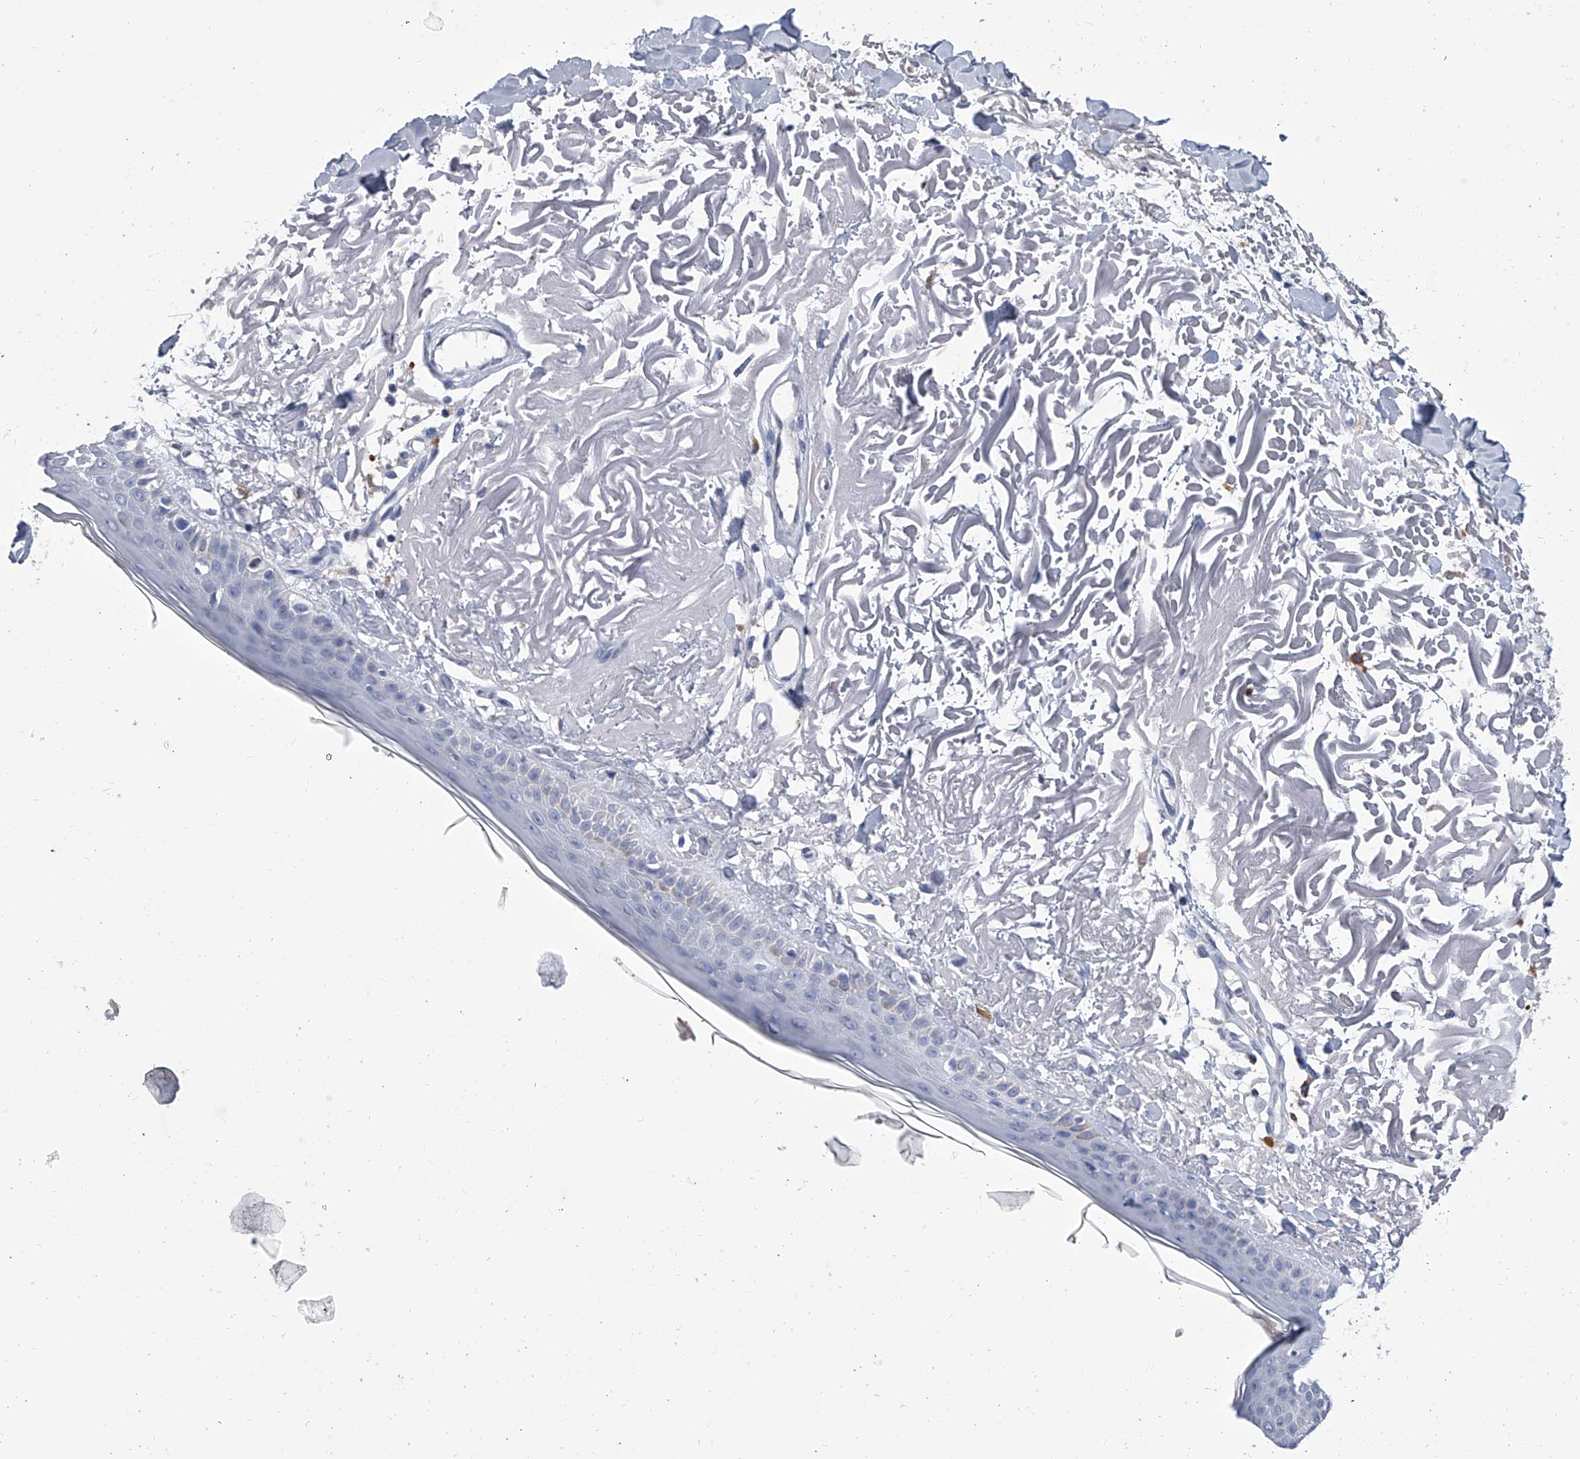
{"staining": {"intensity": "negative", "quantity": "none", "location": "none"}, "tissue": "skin", "cell_type": "Fibroblasts", "image_type": "normal", "snomed": [{"axis": "morphology", "description": "Normal tissue, NOS"}, {"axis": "topography", "description": "Skin"}, {"axis": "topography", "description": "Skeletal muscle"}], "caption": "A micrograph of human skin is negative for staining in fibroblasts. (DAB (3,3'-diaminobenzidine) immunohistochemistry visualized using brightfield microscopy, high magnification).", "gene": "SERPINB9", "patient": {"sex": "male", "age": 83}}